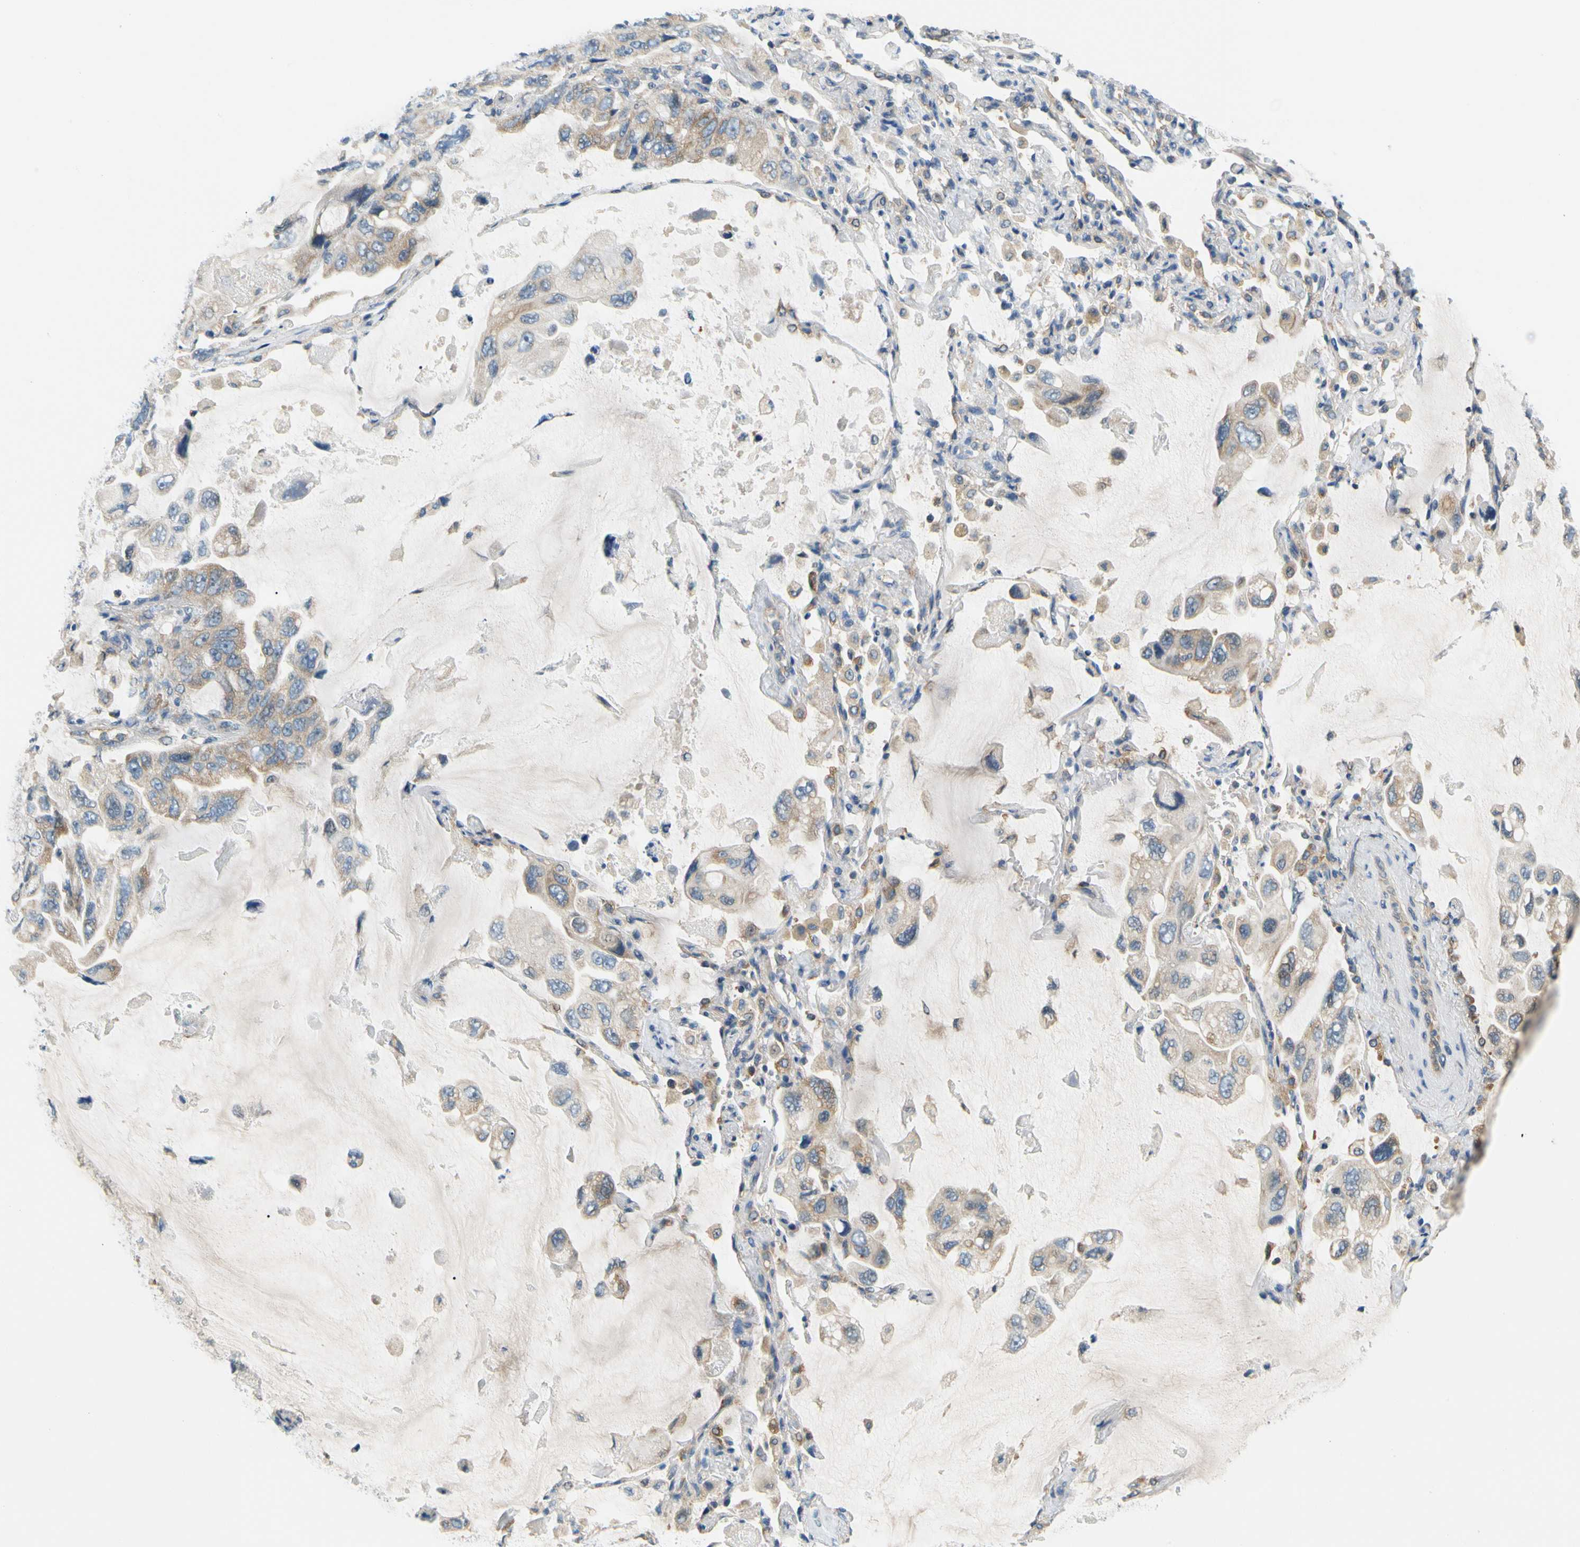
{"staining": {"intensity": "weak", "quantity": ">75%", "location": "cytoplasmic/membranous"}, "tissue": "lung cancer", "cell_type": "Tumor cells", "image_type": "cancer", "snomed": [{"axis": "morphology", "description": "Squamous cell carcinoma, NOS"}, {"axis": "topography", "description": "Lung"}], "caption": "Human lung cancer (squamous cell carcinoma) stained for a protein (brown) exhibits weak cytoplasmic/membranous positive staining in approximately >75% of tumor cells.", "gene": "LRRC47", "patient": {"sex": "female", "age": 73}}